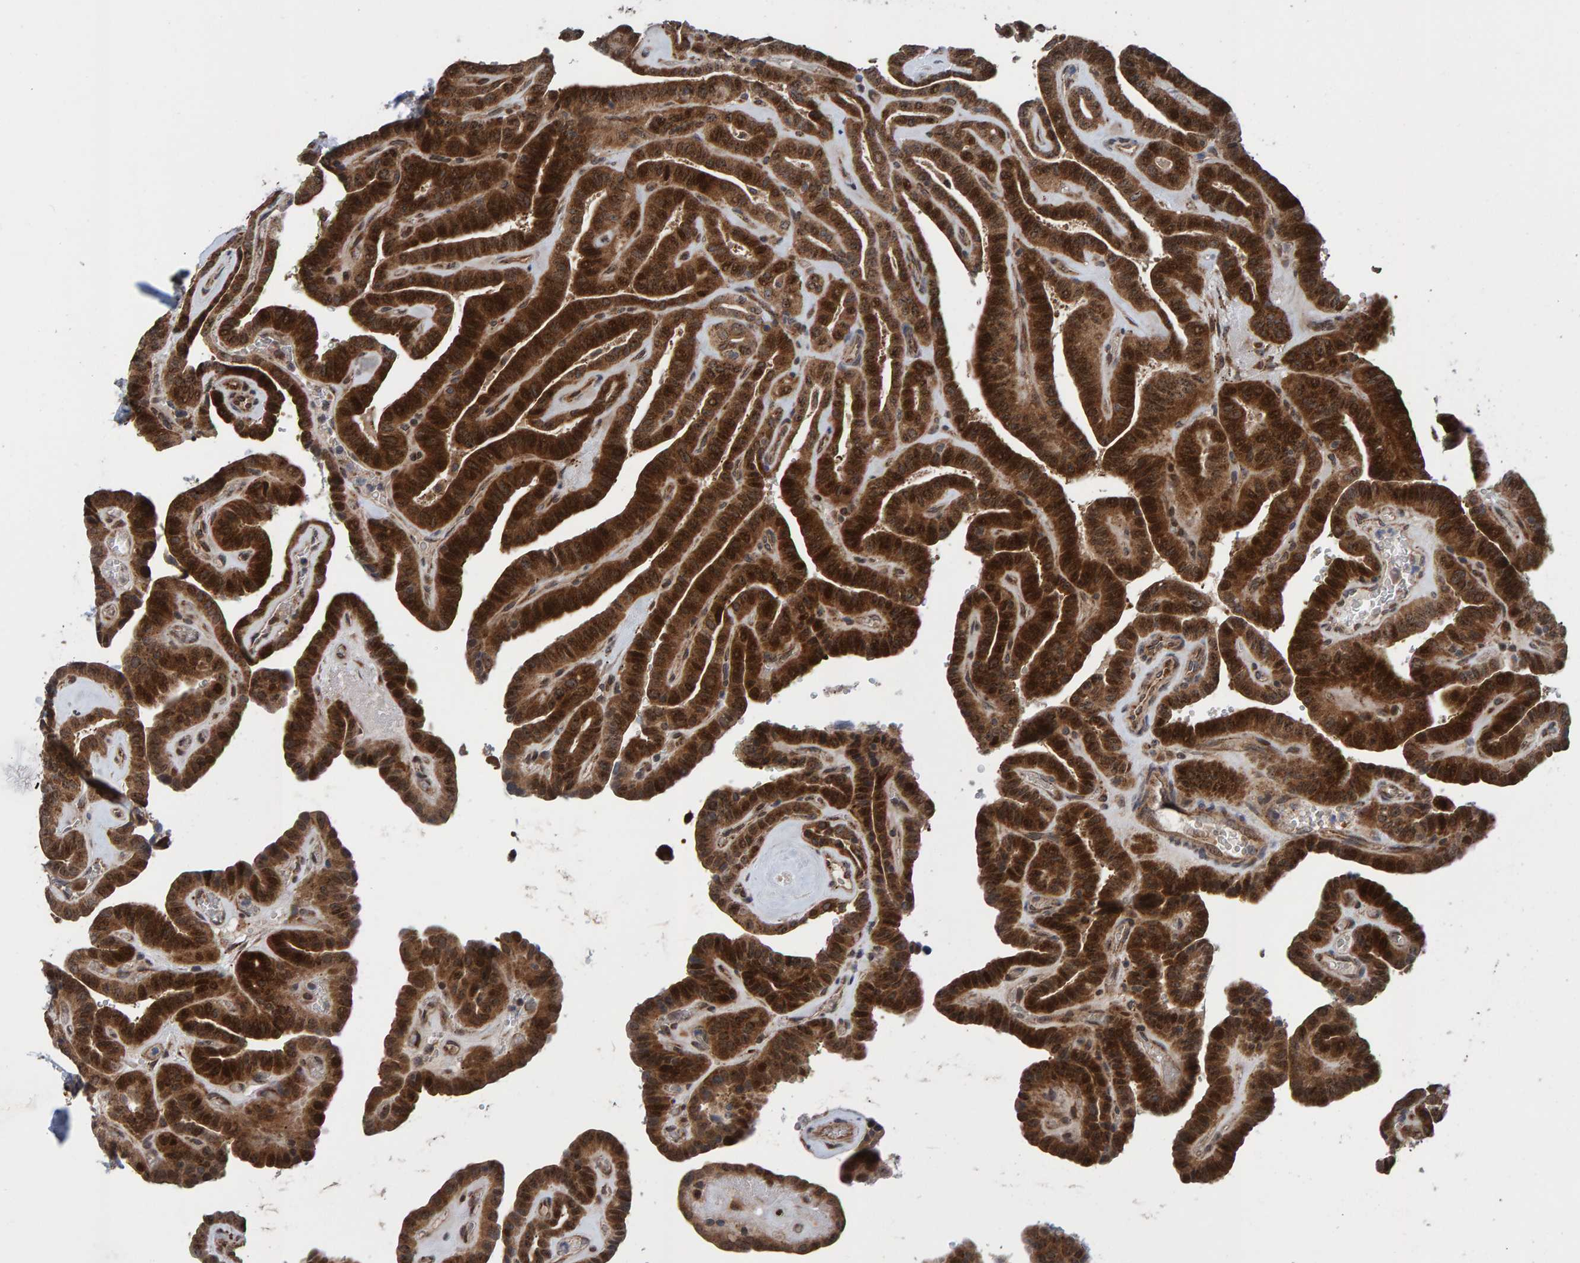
{"staining": {"intensity": "strong", "quantity": ">75%", "location": "cytoplasmic/membranous,nuclear"}, "tissue": "thyroid cancer", "cell_type": "Tumor cells", "image_type": "cancer", "snomed": [{"axis": "morphology", "description": "Papillary adenocarcinoma, NOS"}, {"axis": "topography", "description": "Thyroid gland"}], "caption": "Immunohistochemistry (DAB) staining of thyroid cancer exhibits strong cytoplasmic/membranous and nuclear protein staining in about >75% of tumor cells. The protein is shown in brown color, while the nuclei are stained blue.", "gene": "CCDC25", "patient": {"sex": "male", "age": 77}}